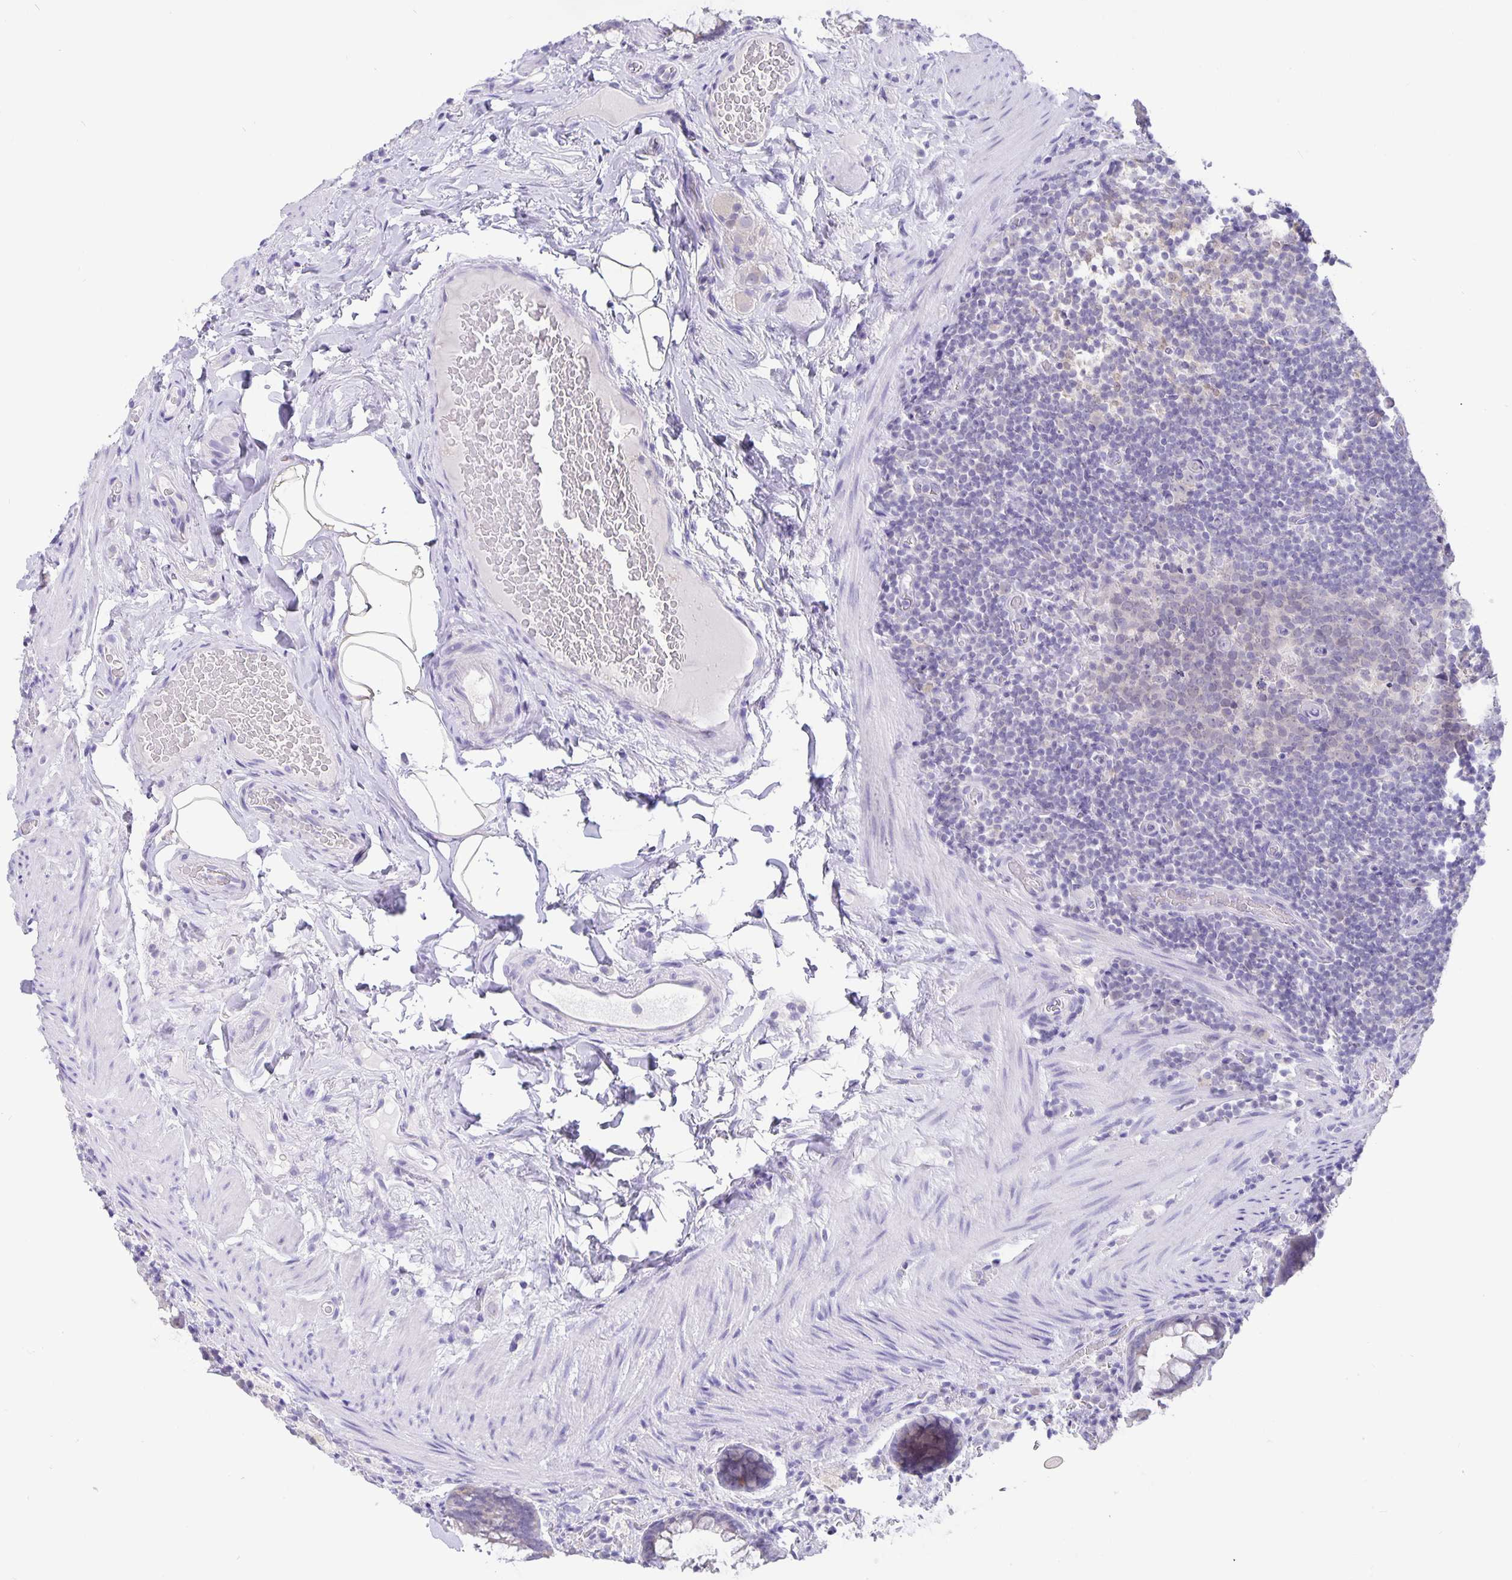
{"staining": {"intensity": "negative", "quantity": "none", "location": "none"}, "tissue": "rectum", "cell_type": "Glandular cells", "image_type": "normal", "snomed": [{"axis": "morphology", "description": "Normal tissue, NOS"}, {"axis": "topography", "description": "Rectum"}], "caption": "This image is of unremarkable rectum stained with immunohistochemistry (IHC) to label a protein in brown with the nuclei are counter-stained blue. There is no positivity in glandular cells. (Stains: DAB immunohistochemistry with hematoxylin counter stain, Microscopy: brightfield microscopy at high magnification).", "gene": "ERMN", "patient": {"sex": "female", "age": 69}}